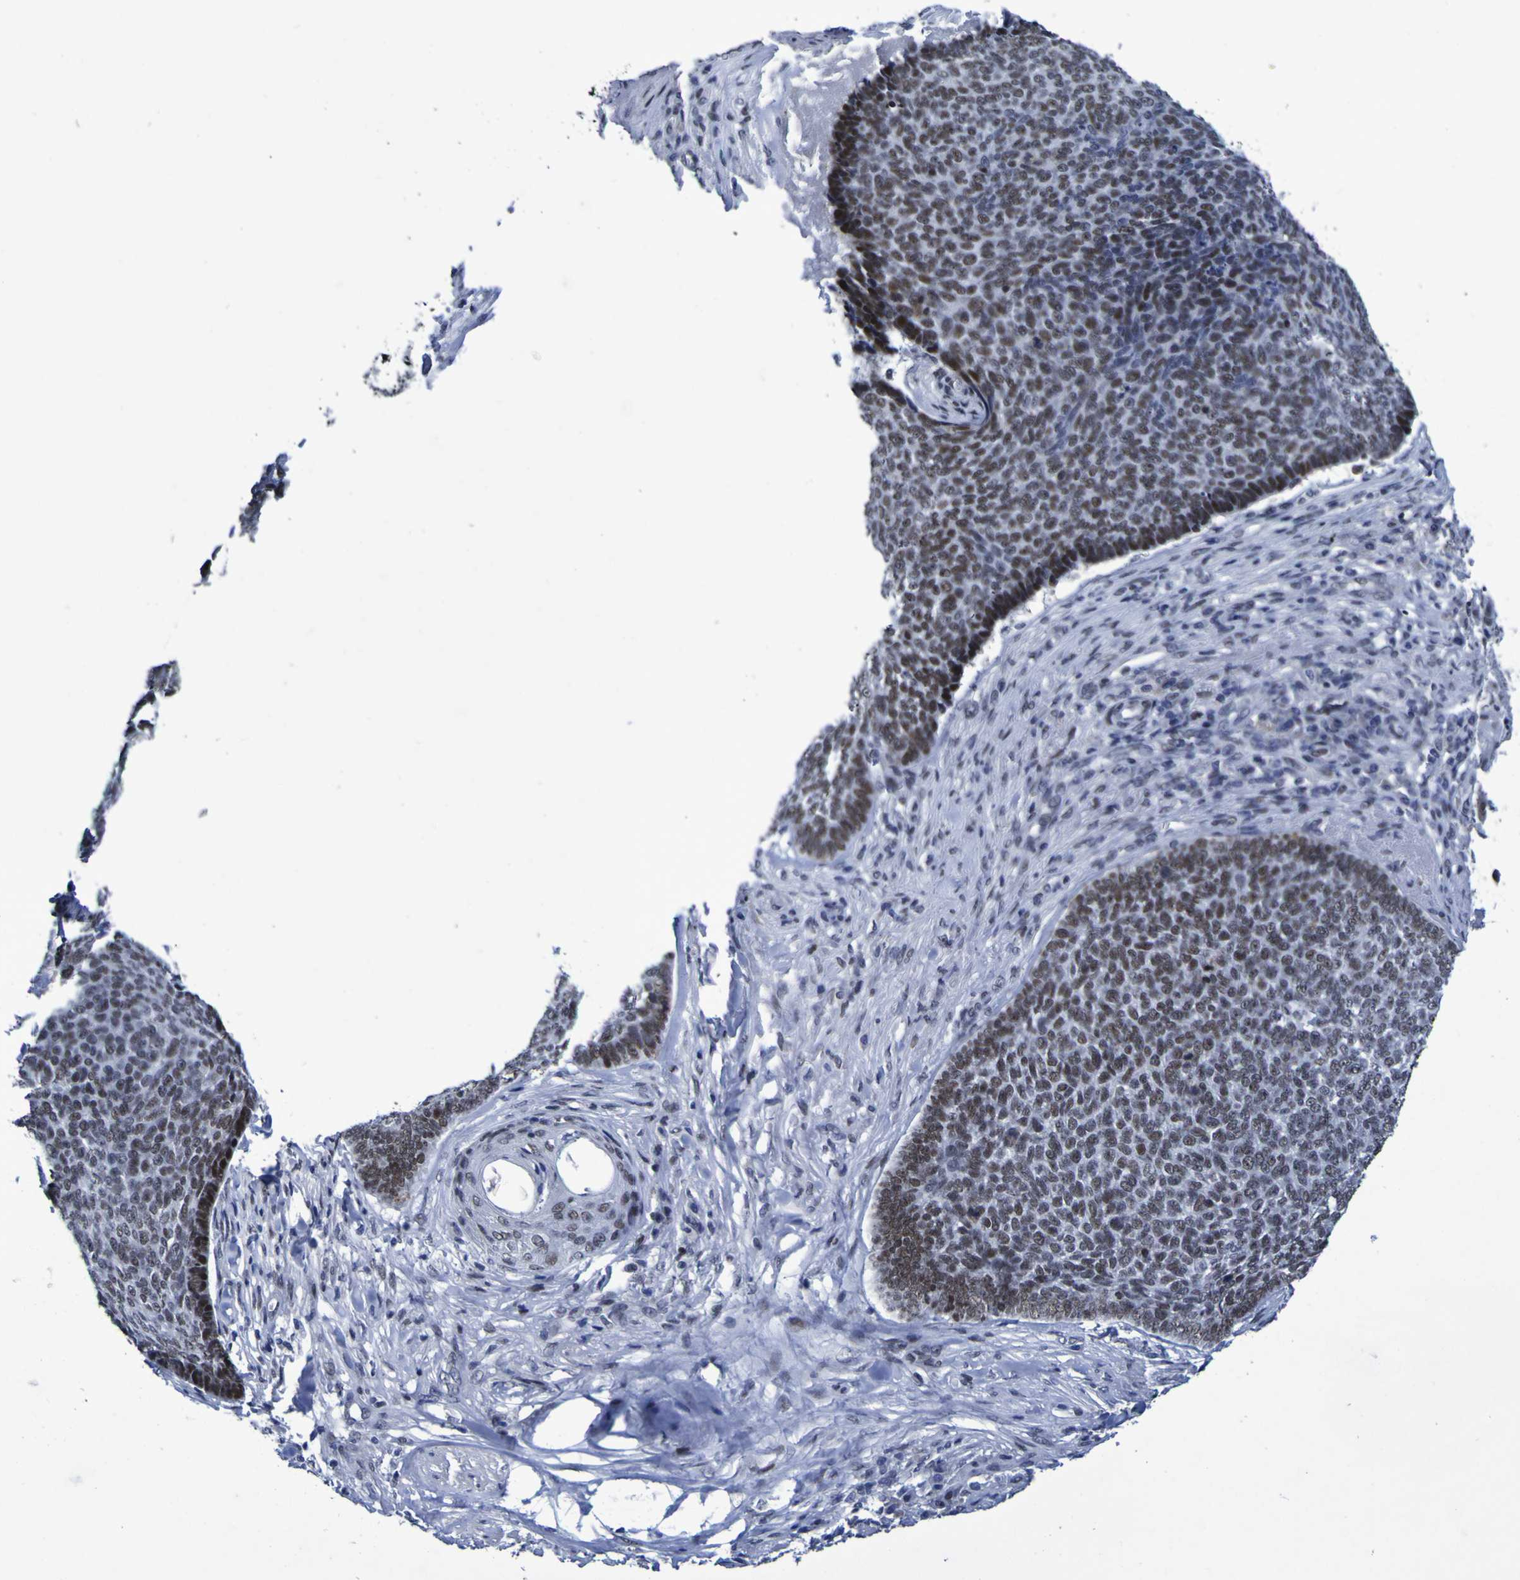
{"staining": {"intensity": "moderate", "quantity": ">75%", "location": "nuclear"}, "tissue": "skin cancer", "cell_type": "Tumor cells", "image_type": "cancer", "snomed": [{"axis": "morphology", "description": "Basal cell carcinoma"}, {"axis": "topography", "description": "Skin"}], "caption": "This is an image of immunohistochemistry staining of skin basal cell carcinoma, which shows moderate staining in the nuclear of tumor cells.", "gene": "MBD3", "patient": {"sex": "male", "age": 84}}